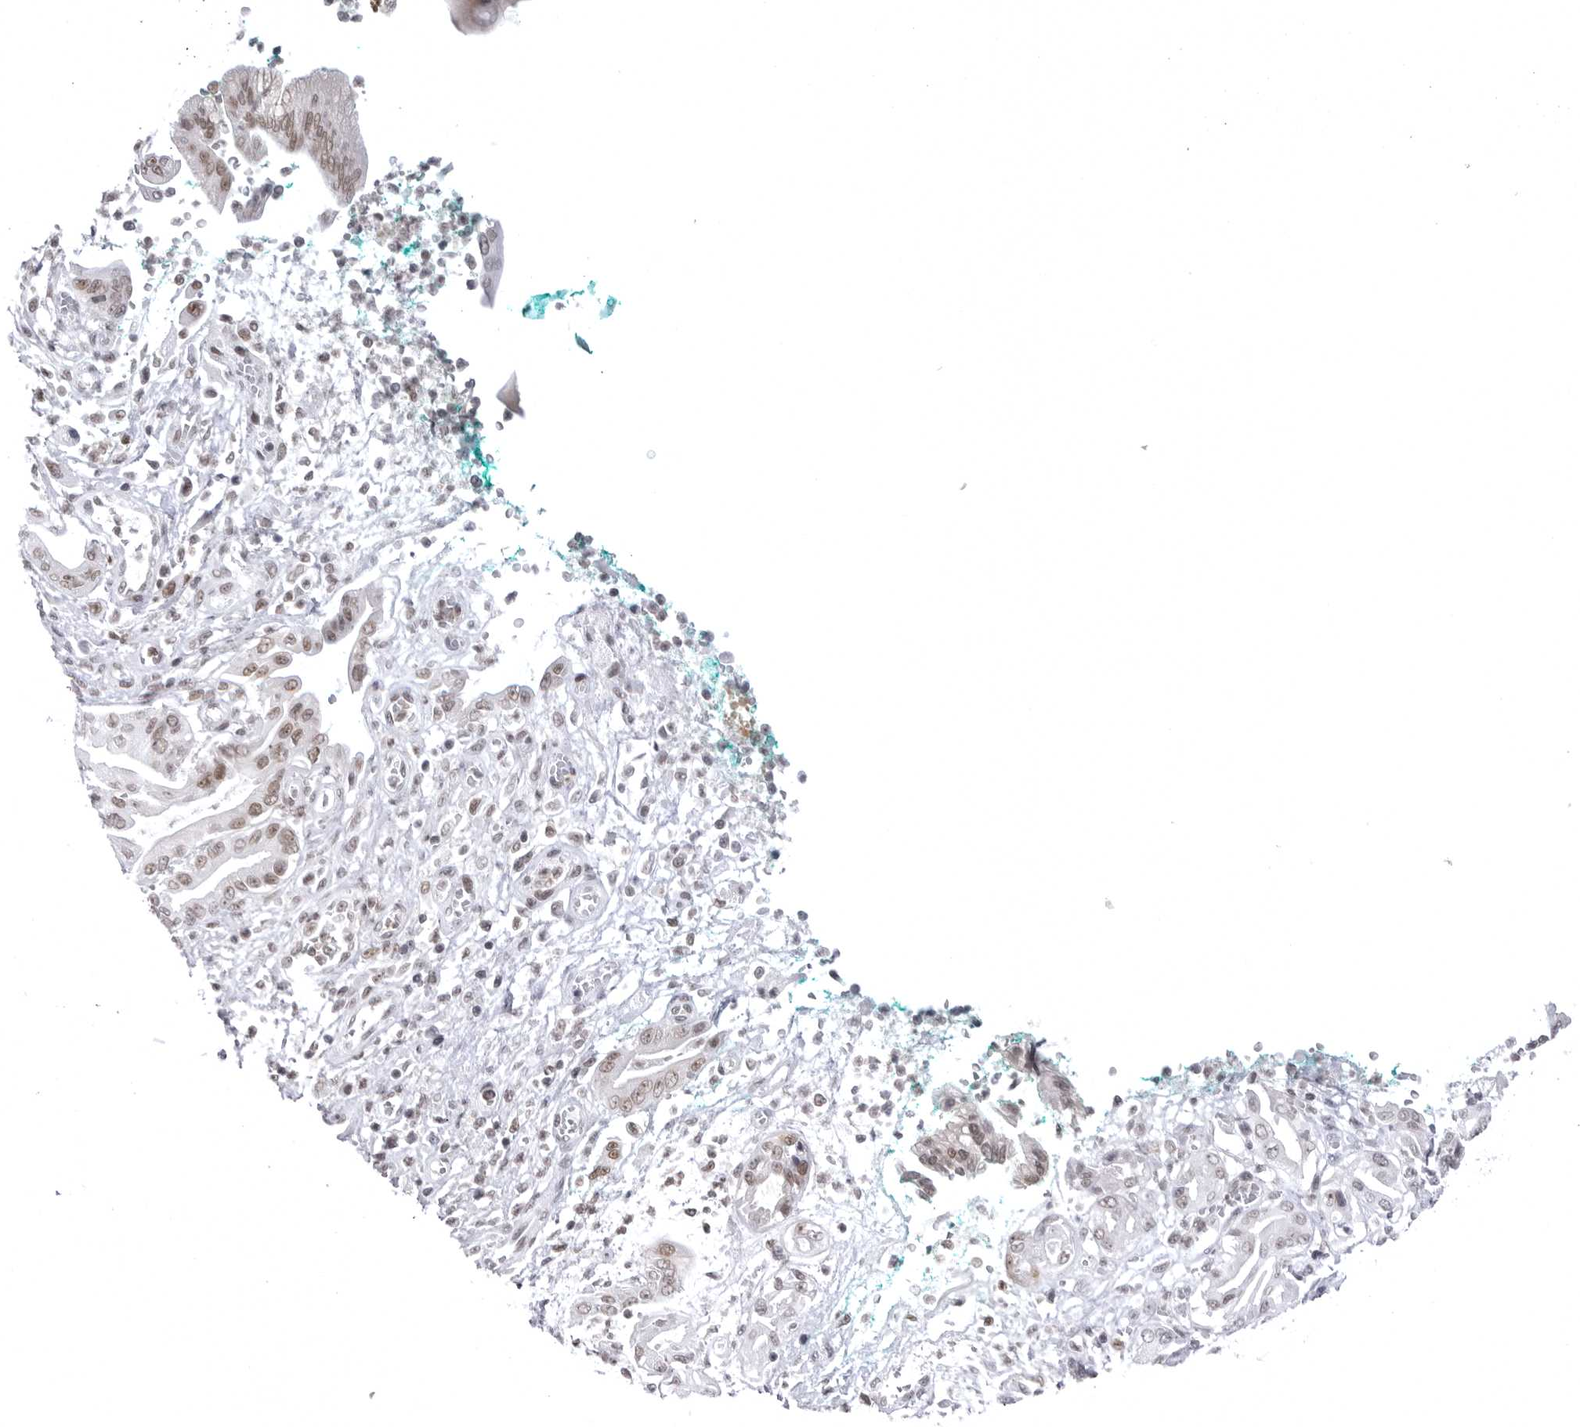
{"staining": {"intensity": "moderate", "quantity": "25%-75%", "location": "nuclear"}, "tissue": "pancreatic cancer", "cell_type": "Tumor cells", "image_type": "cancer", "snomed": [{"axis": "morphology", "description": "Adenocarcinoma, NOS"}, {"axis": "topography", "description": "Pancreas"}], "caption": "This is a micrograph of immunohistochemistry (IHC) staining of pancreatic cancer (adenocarcinoma), which shows moderate expression in the nuclear of tumor cells.", "gene": "PTK2B", "patient": {"sex": "male", "age": 78}}